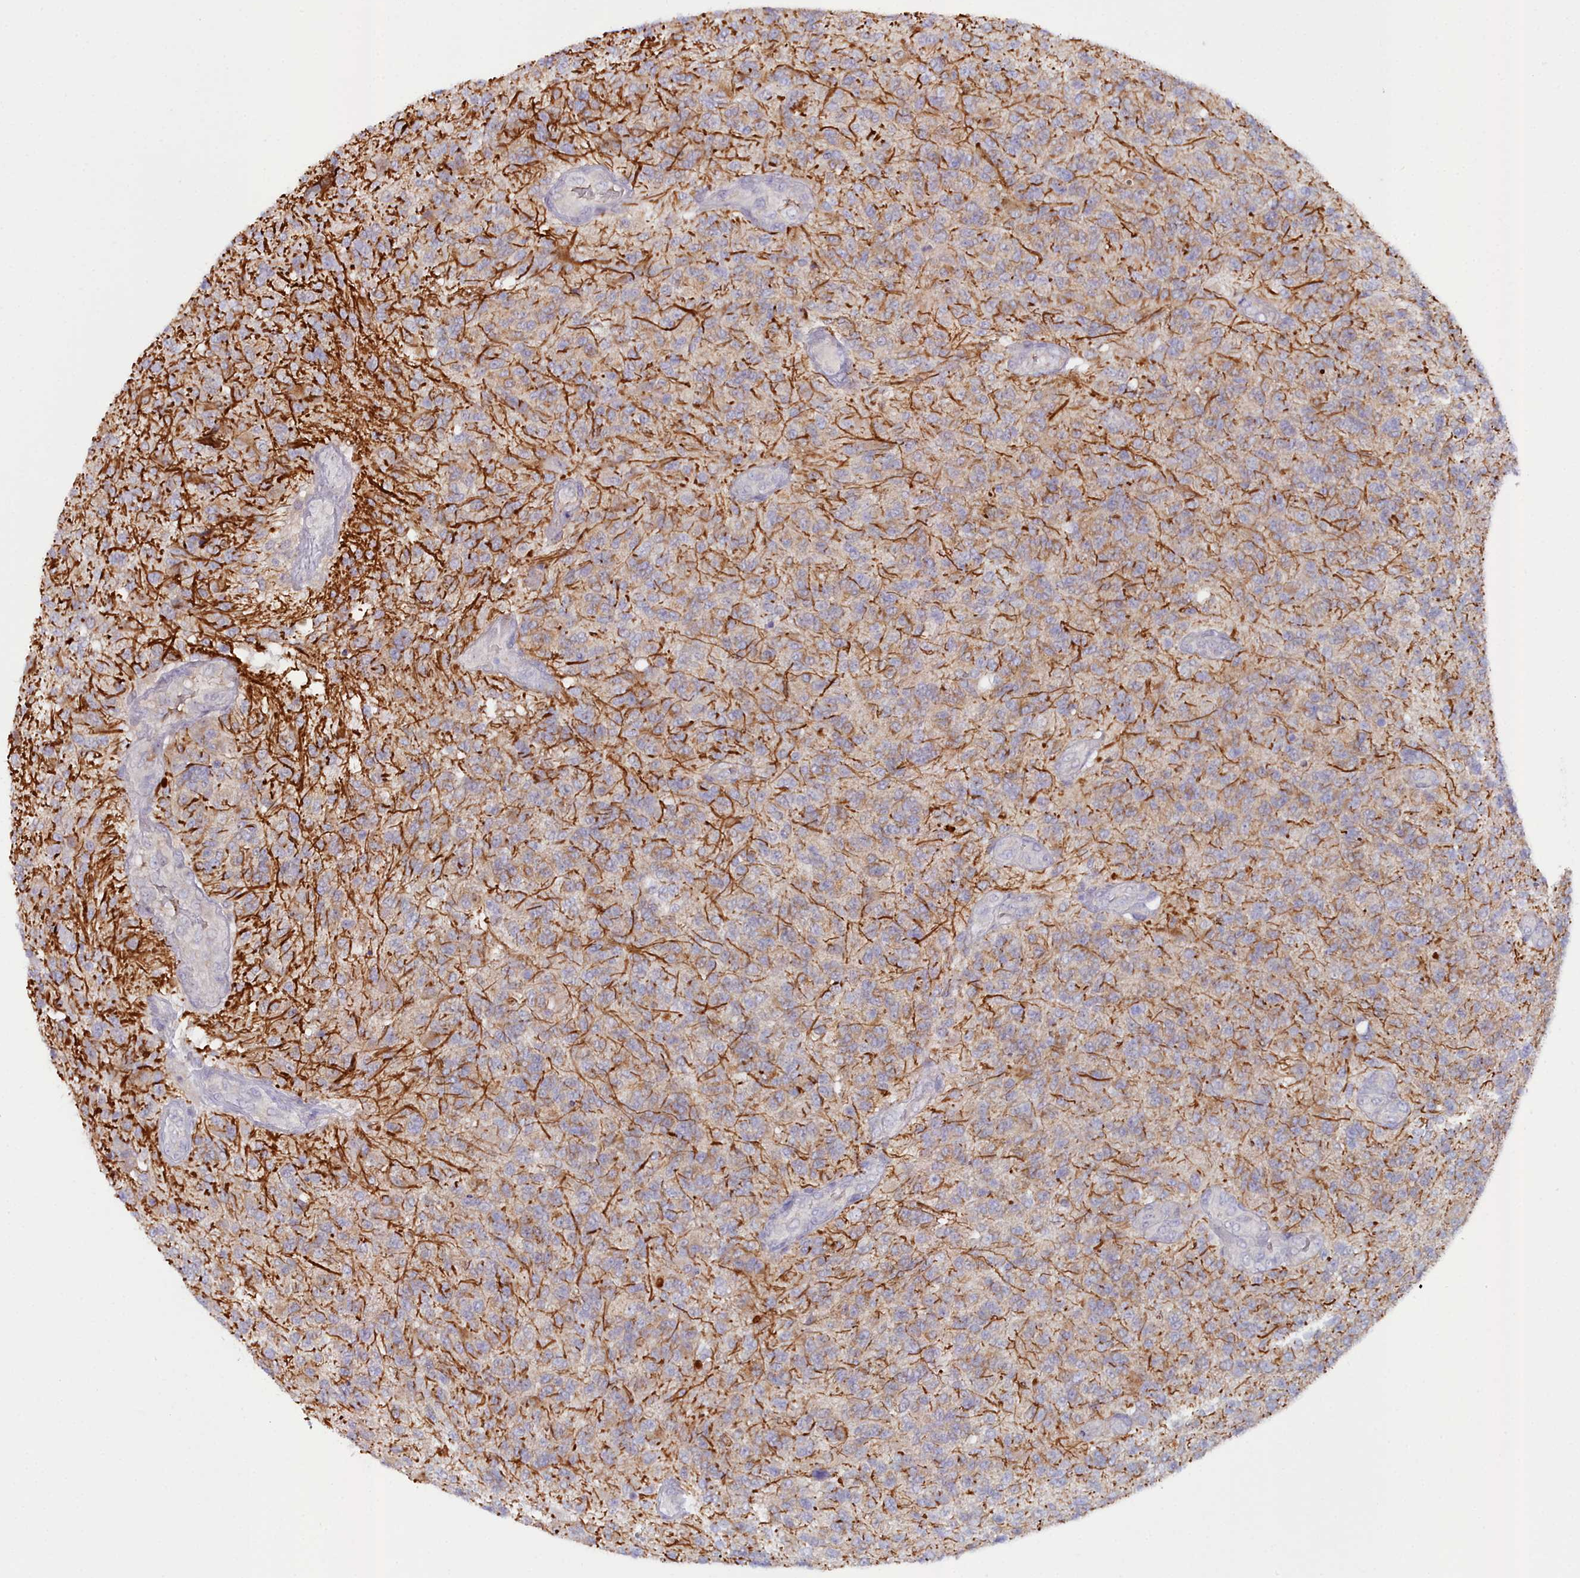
{"staining": {"intensity": "weak", "quantity": "25%-75%", "location": "cytoplasmic/membranous"}, "tissue": "glioma", "cell_type": "Tumor cells", "image_type": "cancer", "snomed": [{"axis": "morphology", "description": "Glioma, malignant, High grade"}, {"axis": "topography", "description": "Brain"}], "caption": "Immunohistochemical staining of malignant glioma (high-grade) exhibits weak cytoplasmic/membranous protein expression in about 25%-75% of tumor cells.", "gene": "KCTD18", "patient": {"sex": "male", "age": 56}}